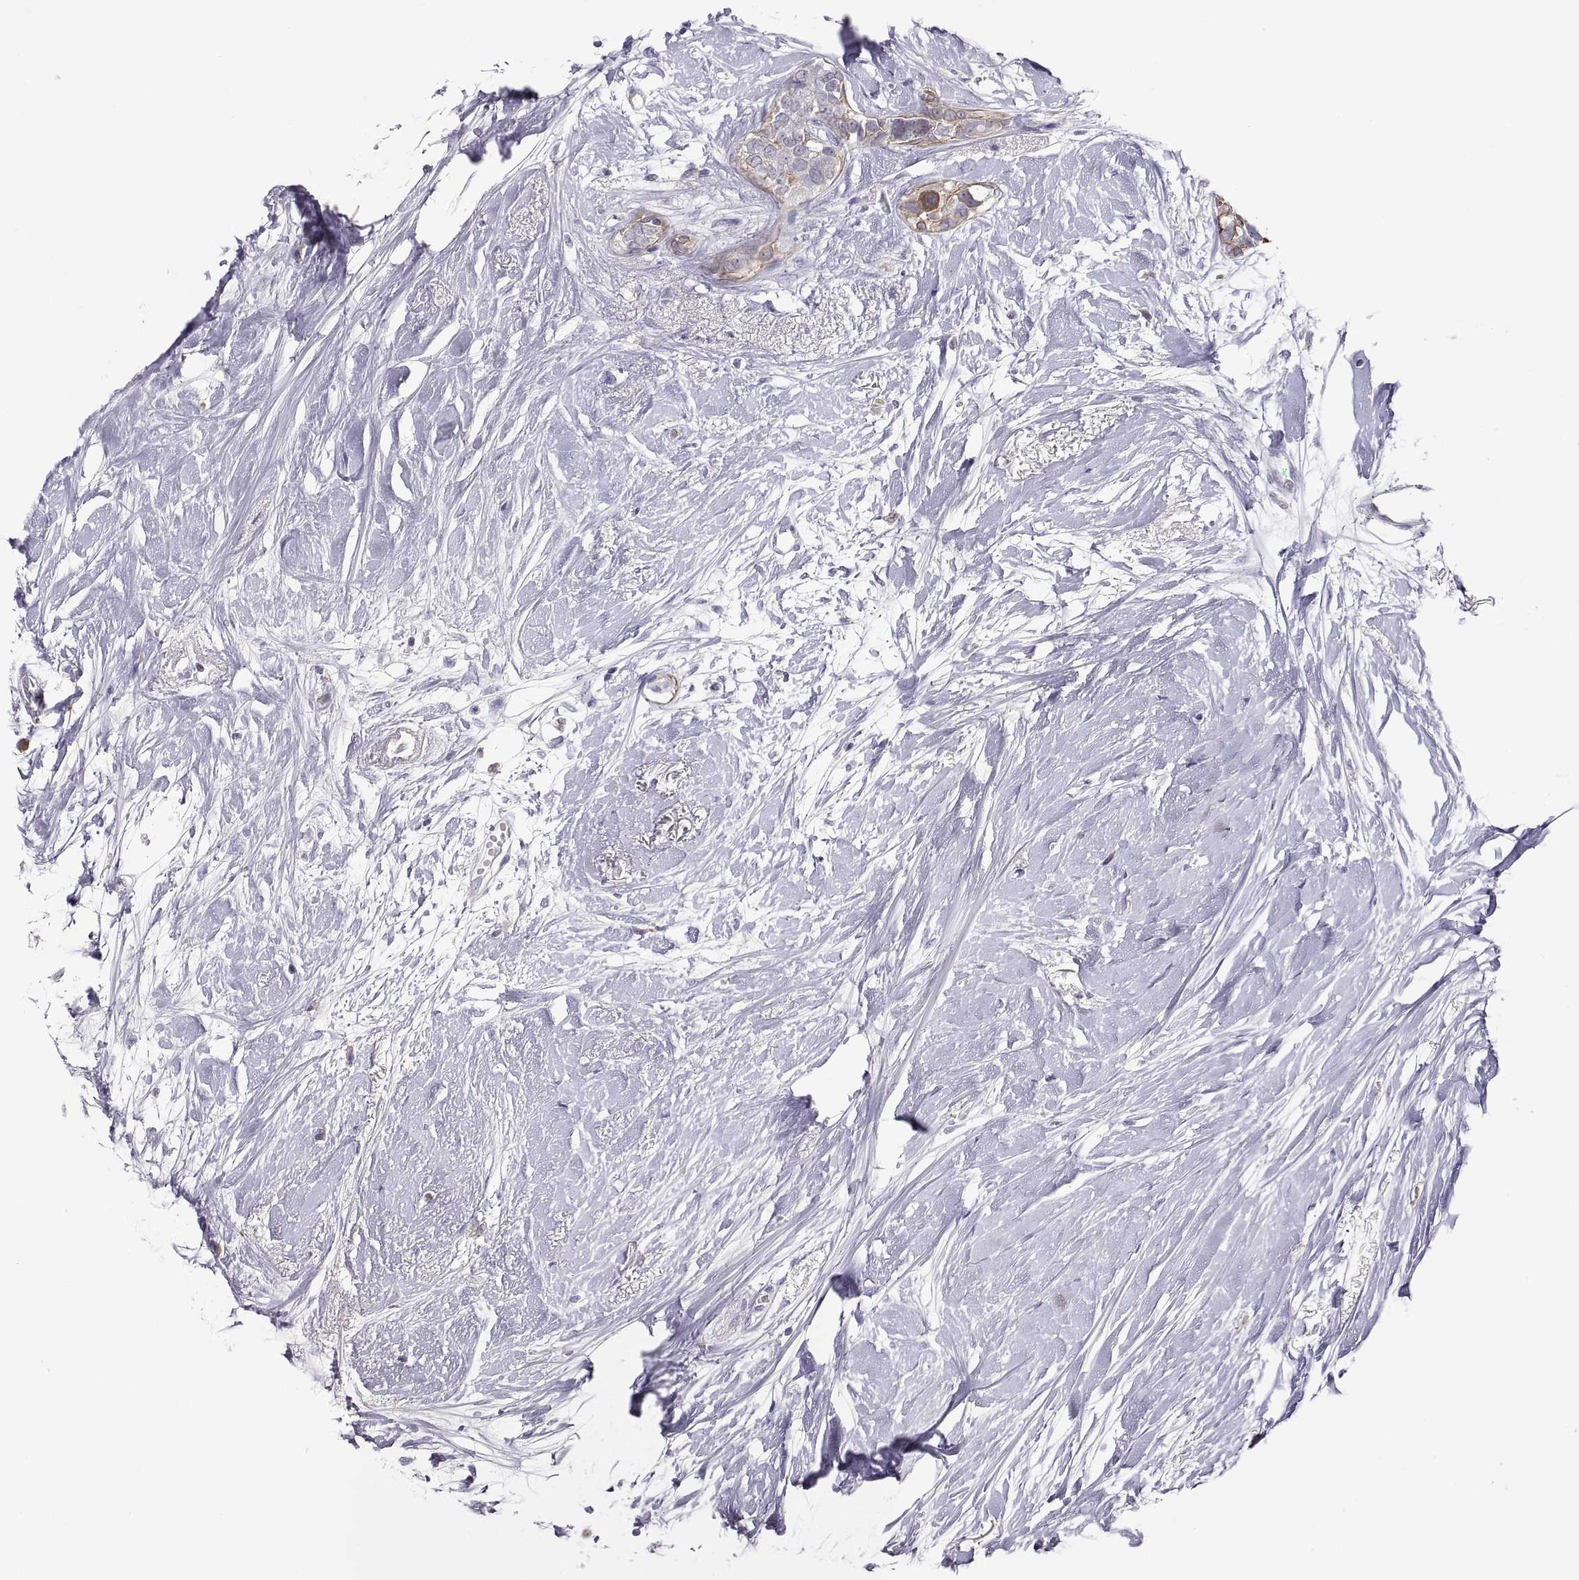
{"staining": {"intensity": "moderate", "quantity": "<25%", "location": "cytoplasmic/membranous"}, "tissue": "breast cancer", "cell_type": "Tumor cells", "image_type": "cancer", "snomed": [{"axis": "morphology", "description": "Duct carcinoma"}, {"axis": "topography", "description": "Breast"}], "caption": "Intraductal carcinoma (breast) stained with immunohistochemistry (IHC) demonstrates moderate cytoplasmic/membranous positivity in approximately <25% of tumor cells. Immunohistochemistry (ihc) stains the protein of interest in brown and the nuclei are stained blue.", "gene": "ERO1A", "patient": {"sex": "female", "age": 40}}